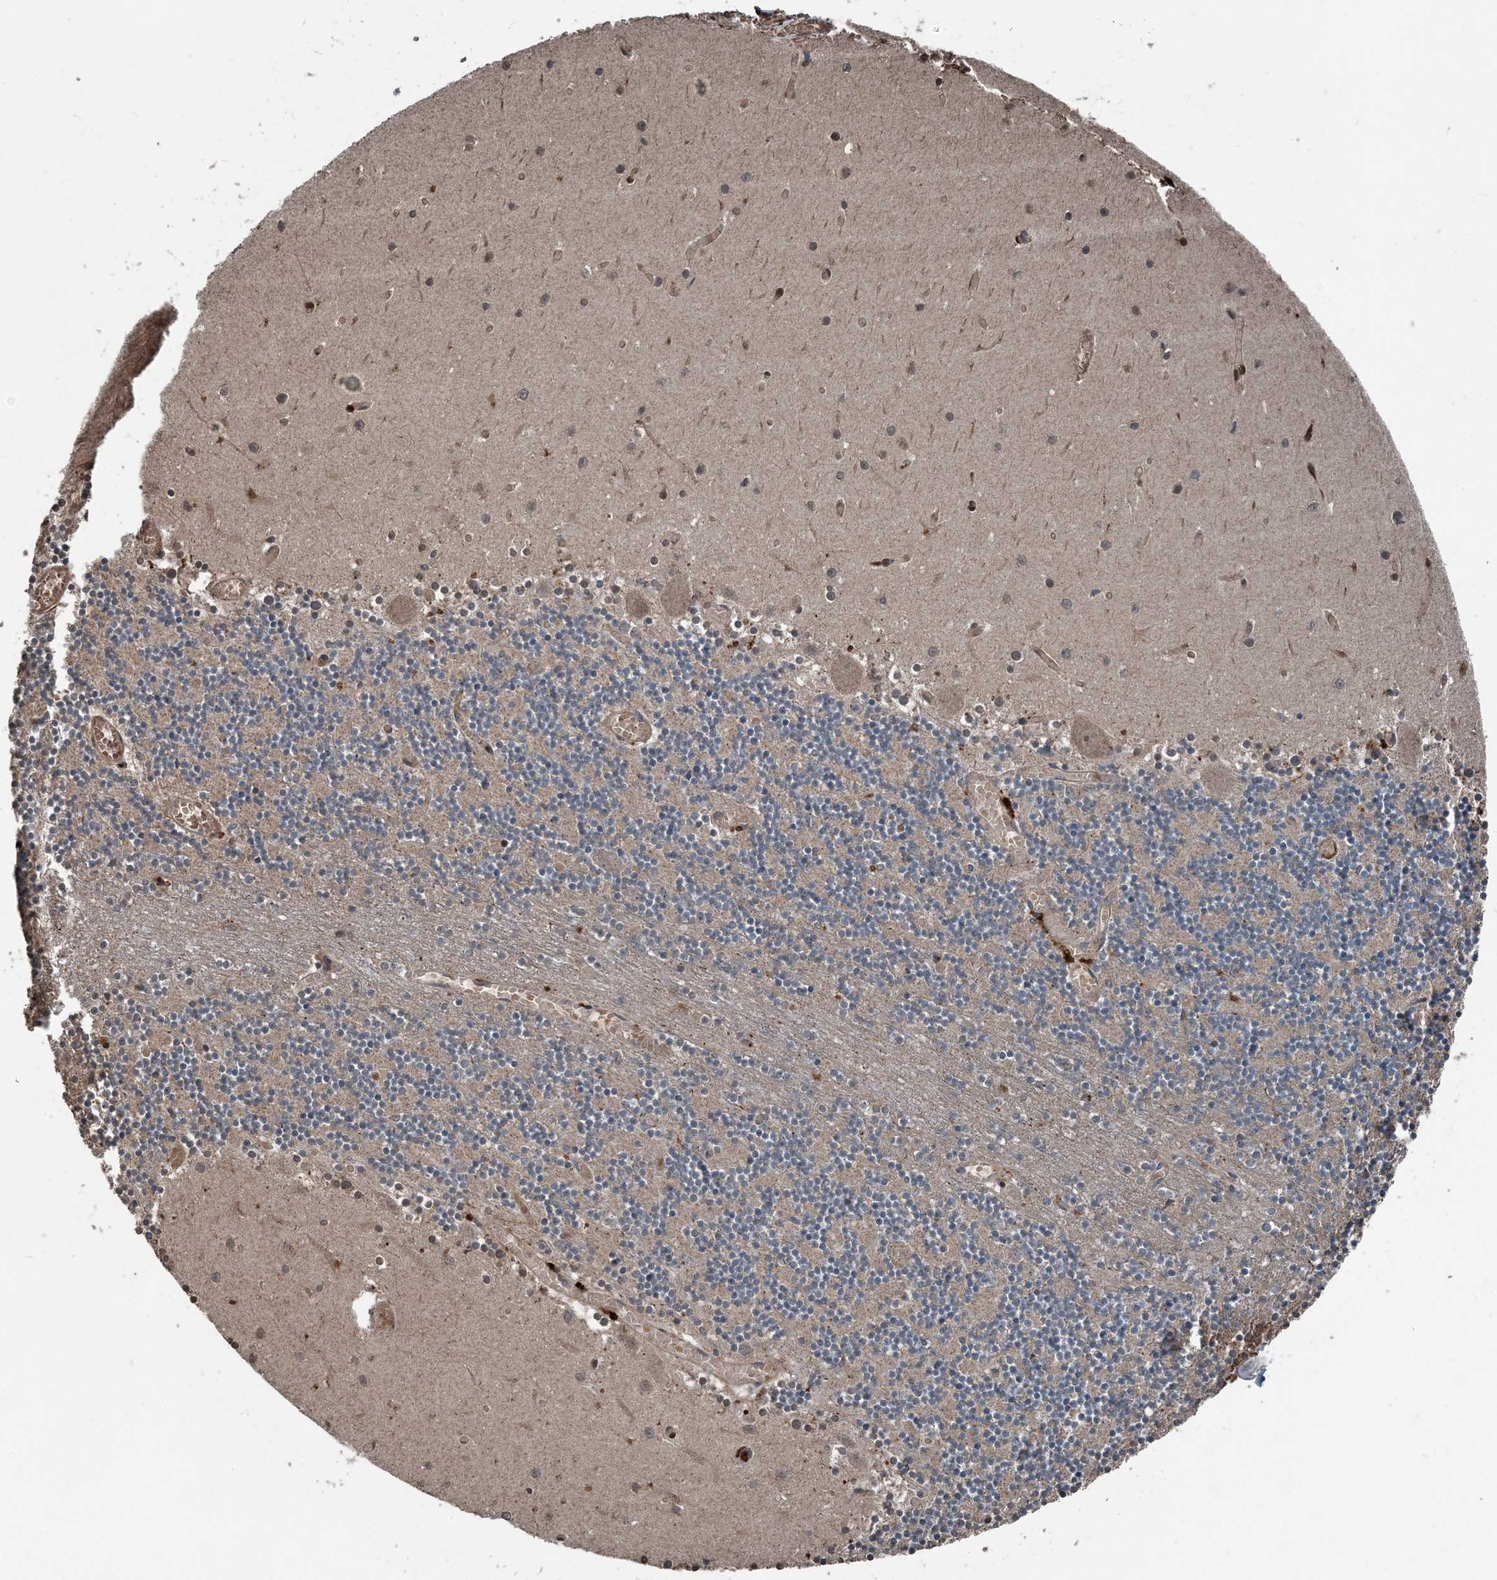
{"staining": {"intensity": "negative", "quantity": "none", "location": "none"}, "tissue": "cerebellum", "cell_type": "Cells in granular layer", "image_type": "normal", "snomed": [{"axis": "morphology", "description": "Normal tissue, NOS"}, {"axis": "topography", "description": "Cerebellum"}], "caption": "The image exhibits no staining of cells in granular layer in normal cerebellum.", "gene": "CFL1", "patient": {"sex": "female", "age": 28}}